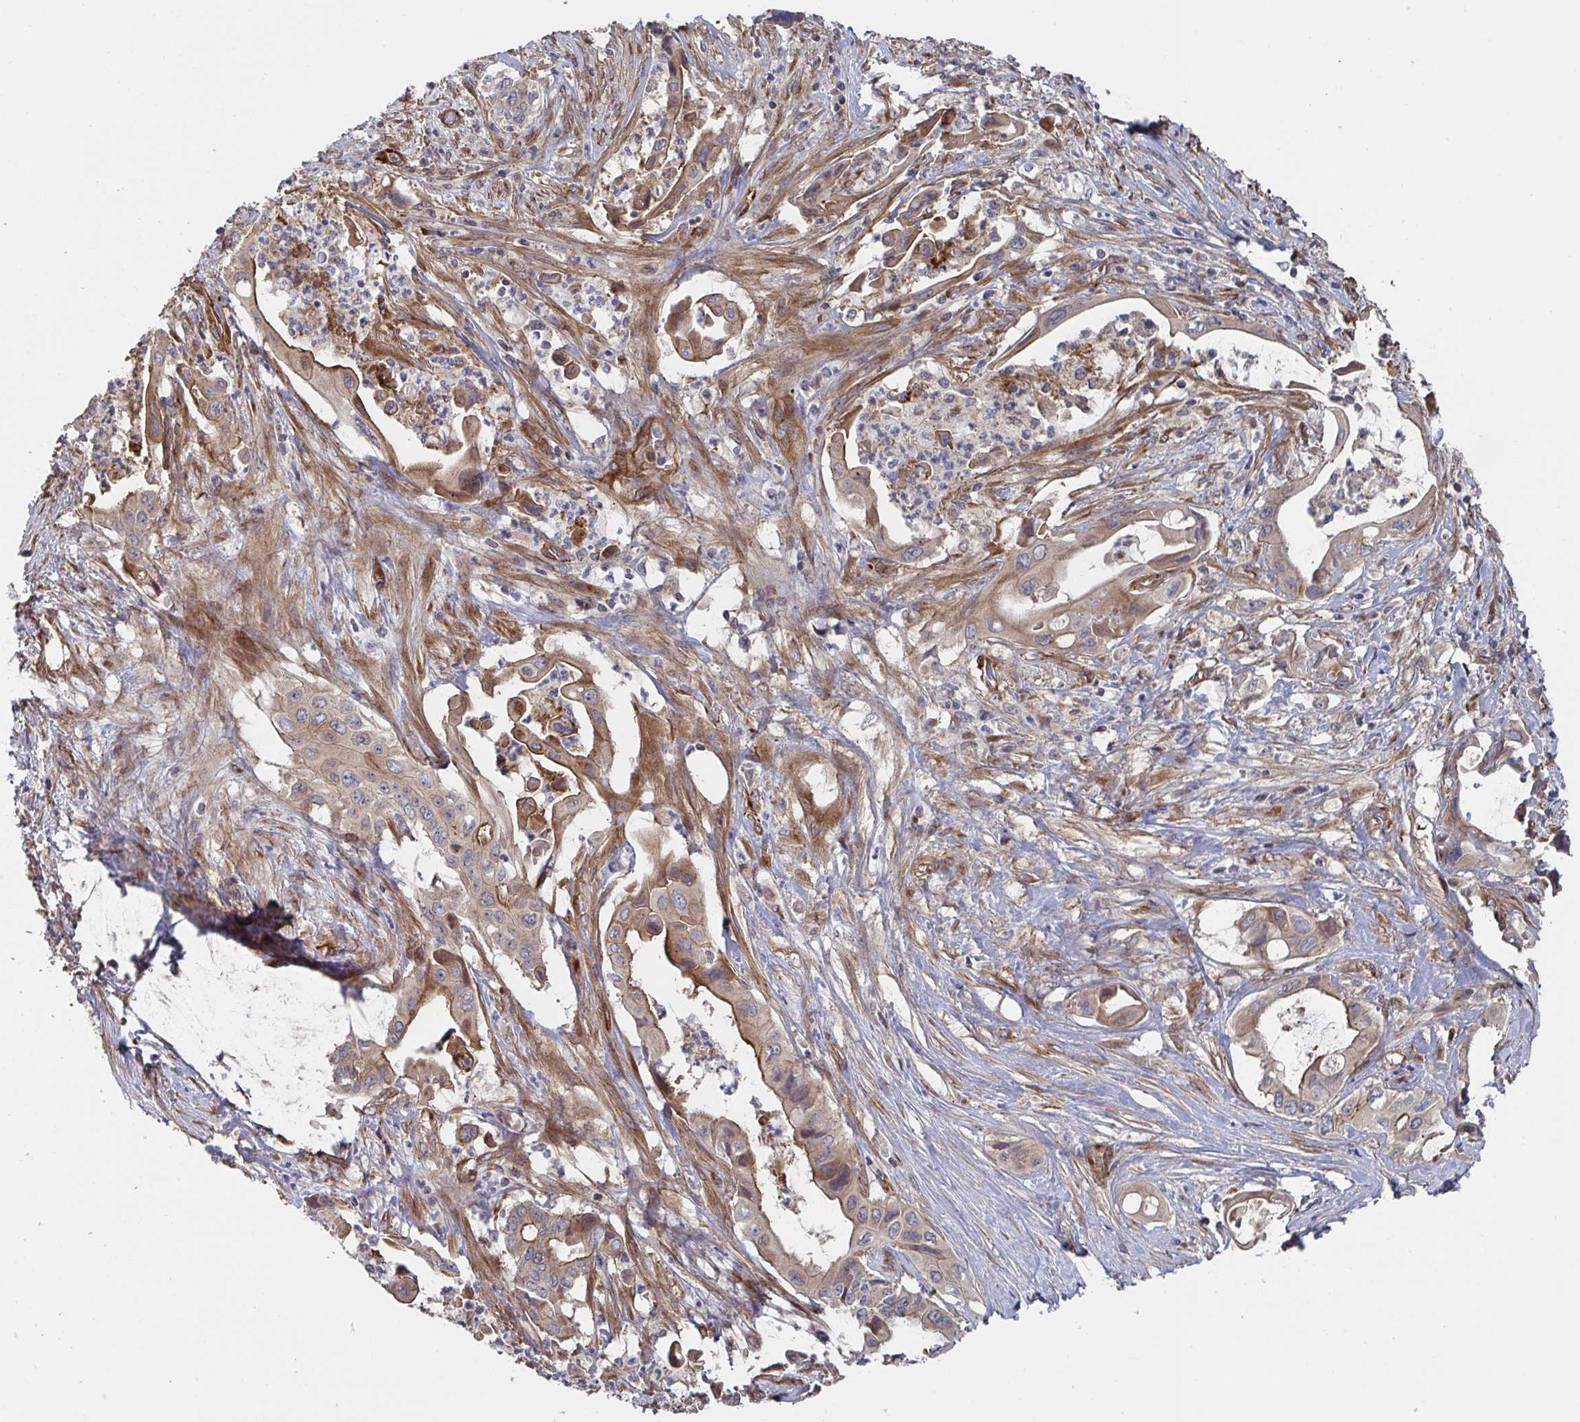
{"staining": {"intensity": "moderate", "quantity": ">75%", "location": "cytoplasmic/membranous"}, "tissue": "pancreatic cancer", "cell_type": "Tumor cells", "image_type": "cancer", "snomed": [{"axis": "morphology", "description": "Adenocarcinoma, NOS"}, {"axis": "topography", "description": "Pancreas"}], "caption": "IHC of adenocarcinoma (pancreatic) demonstrates medium levels of moderate cytoplasmic/membranous staining in about >75% of tumor cells. The protein is stained brown, and the nuclei are stained in blue (DAB (3,3'-diaminobenzidine) IHC with brightfield microscopy, high magnification).", "gene": "DVL3", "patient": {"sex": "female", "age": 77}}